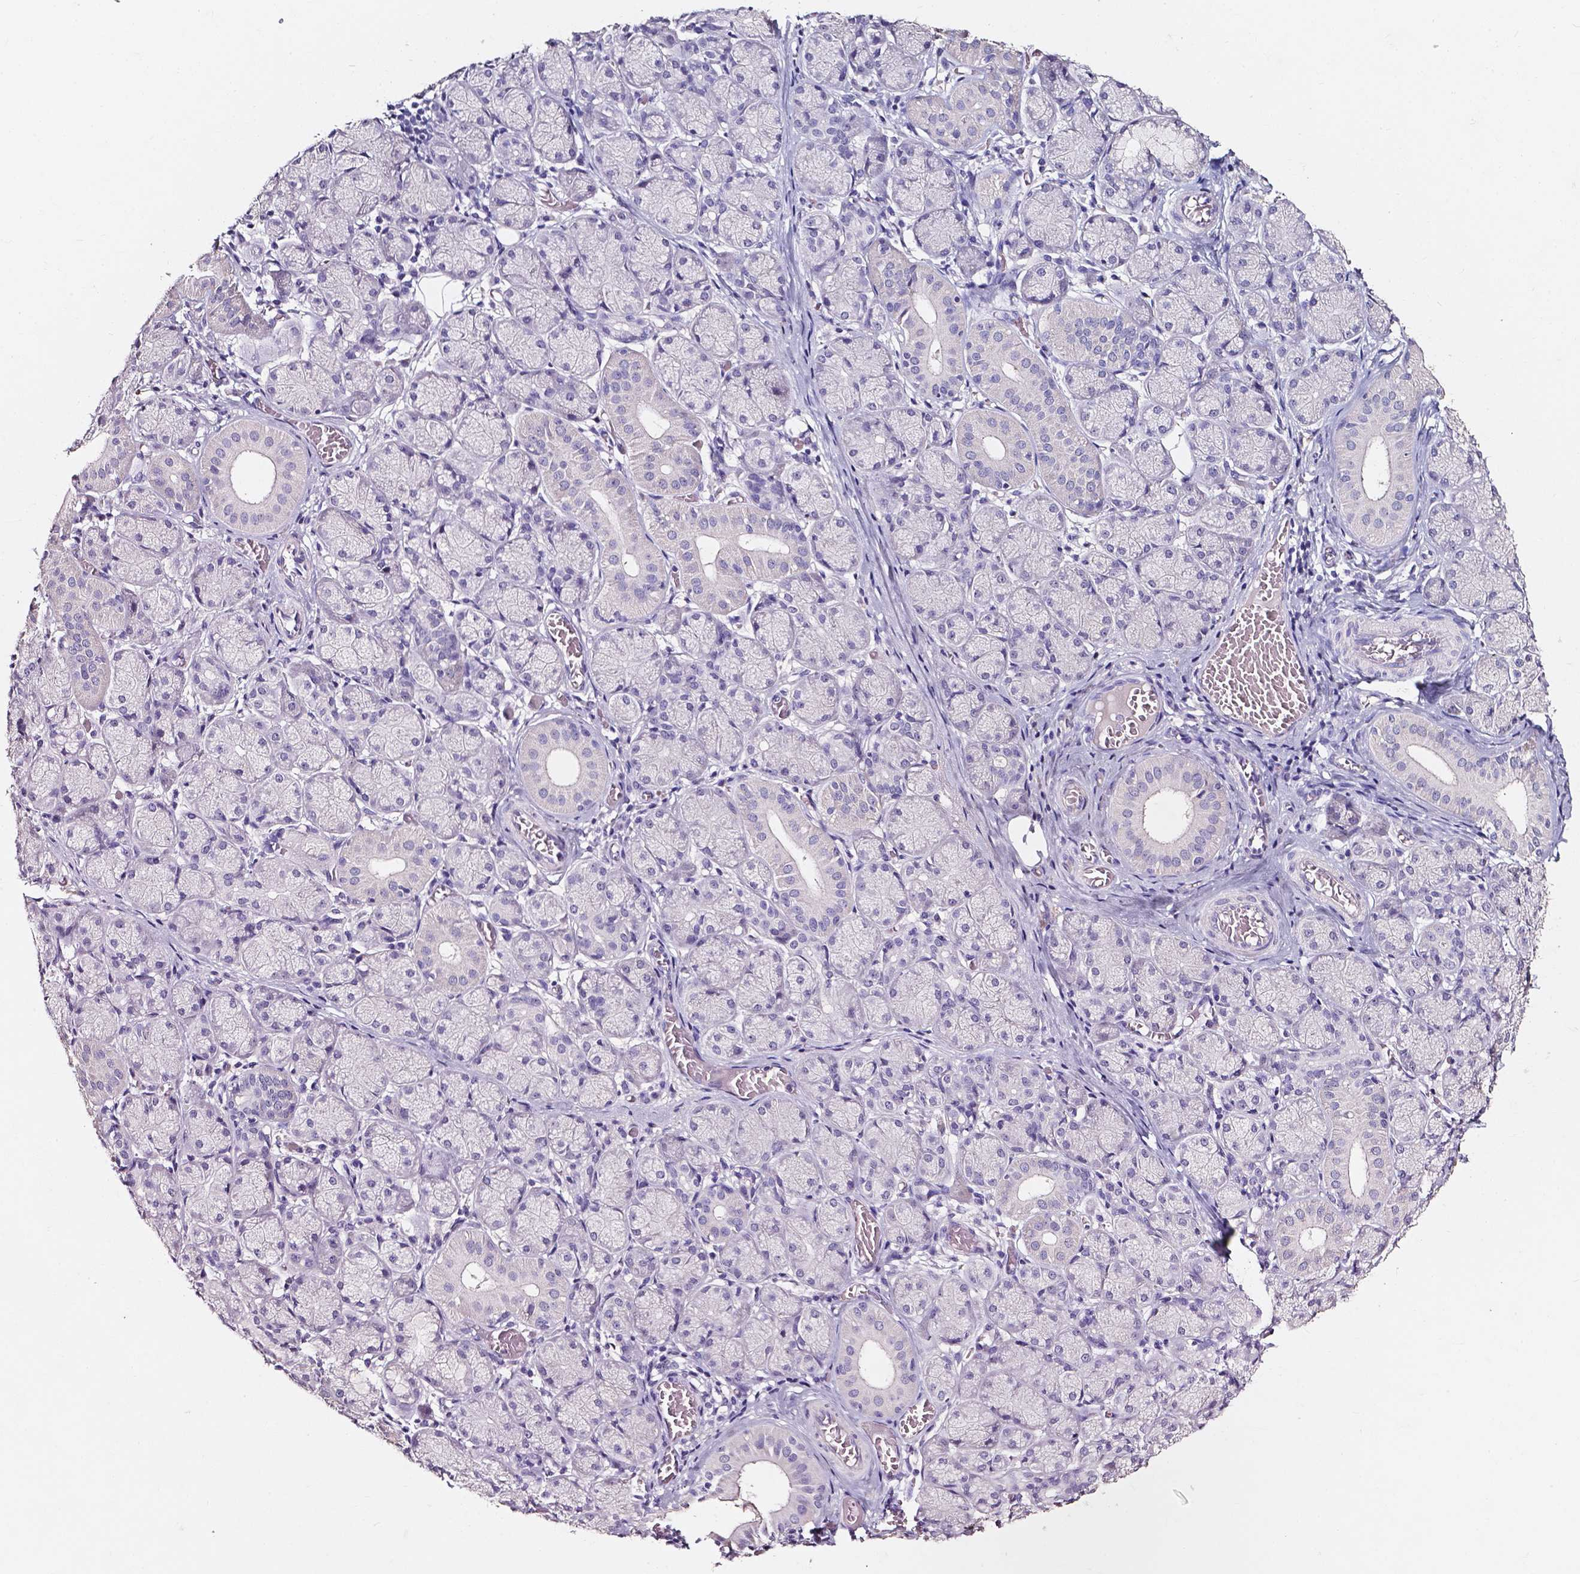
{"staining": {"intensity": "negative", "quantity": "none", "location": "none"}, "tissue": "salivary gland", "cell_type": "Glandular cells", "image_type": "normal", "snomed": [{"axis": "morphology", "description": "Normal tissue, NOS"}, {"axis": "topography", "description": "Salivary gland"}, {"axis": "topography", "description": "Peripheral nerve tissue"}], "caption": "An immunohistochemistry micrograph of normal salivary gland is shown. There is no staining in glandular cells of salivary gland.", "gene": "AKR1B10", "patient": {"sex": "female", "age": 24}}